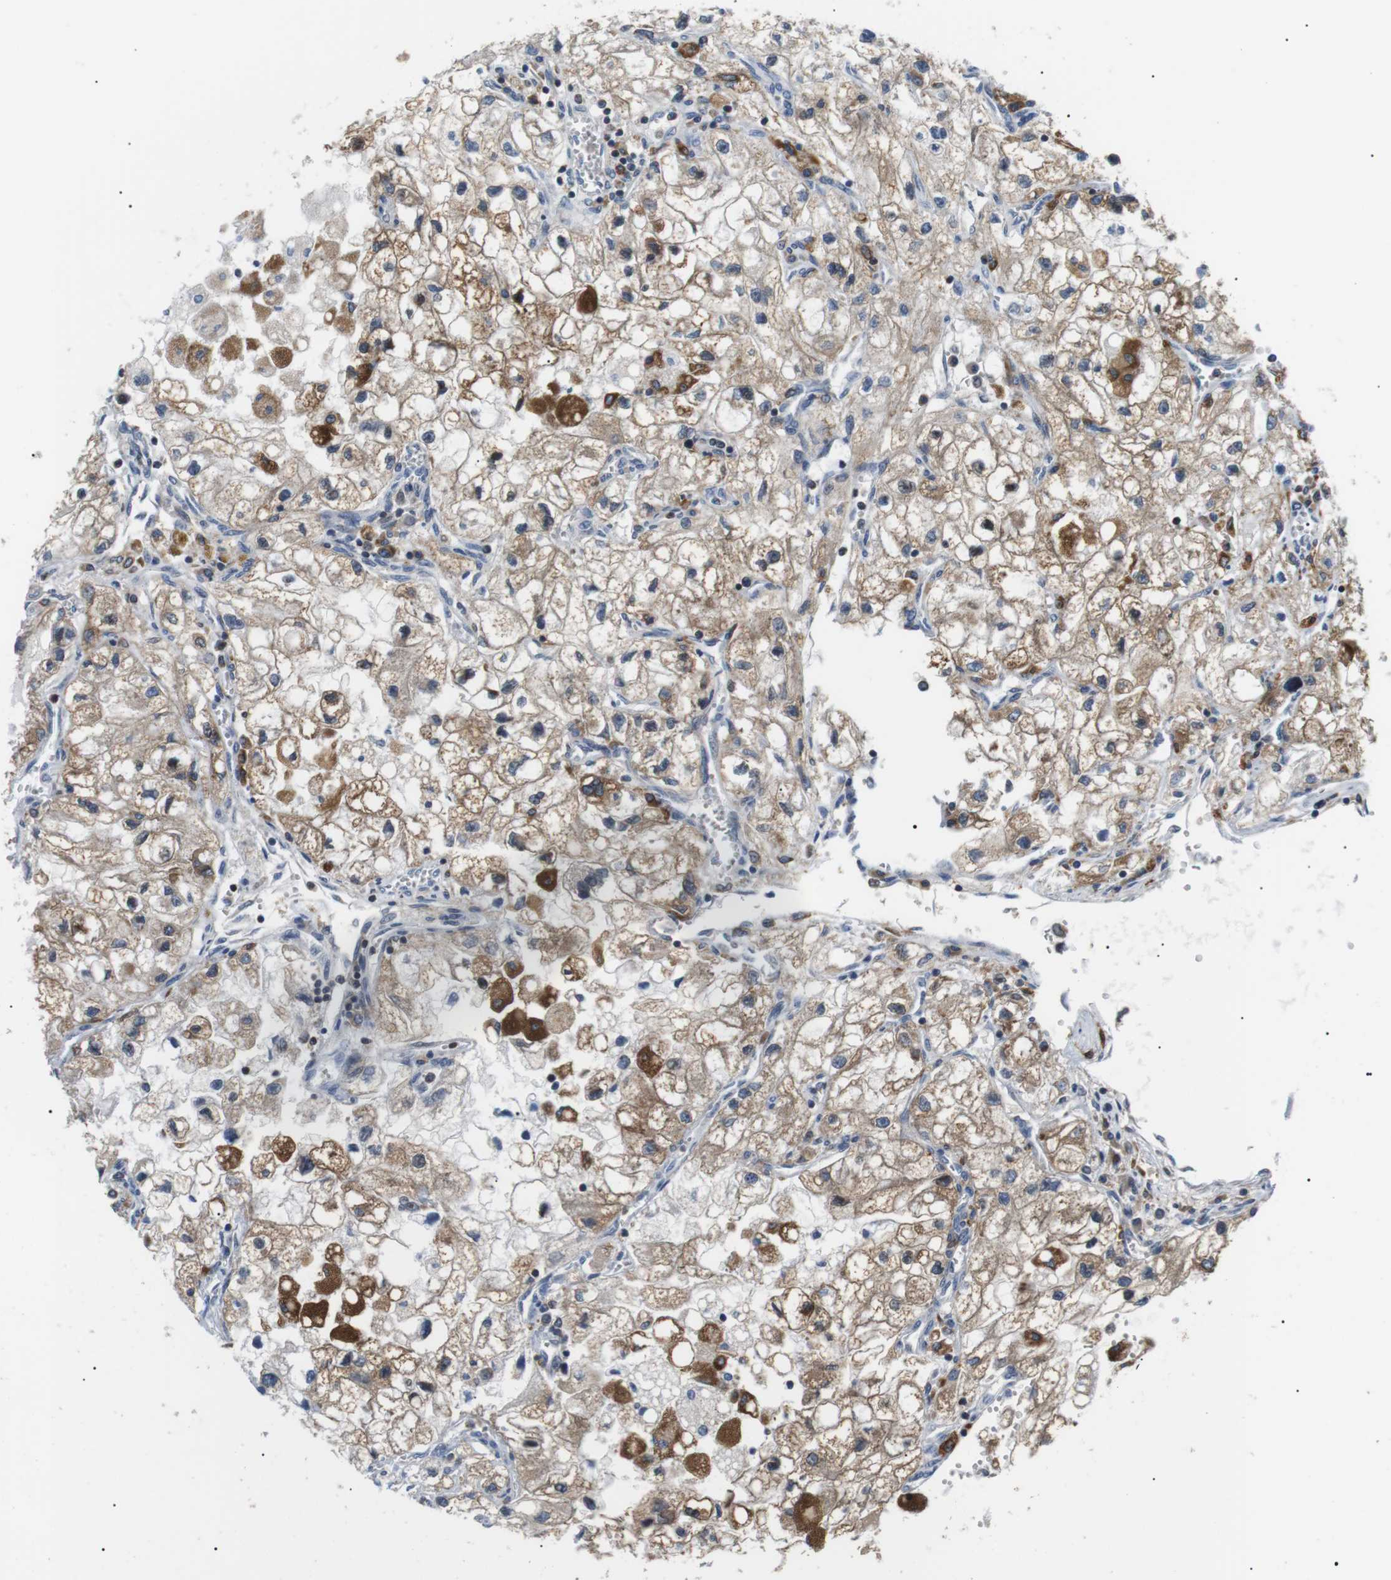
{"staining": {"intensity": "weak", "quantity": ">75%", "location": "cytoplasmic/membranous"}, "tissue": "renal cancer", "cell_type": "Tumor cells", "image_type": "cancer", "snomed": [{"axis": "morphology", "description": "Adenocarcinoma, NOS"}, {"axis": "topography", "description": "Kidney"}], "caption": "Immunohistochemistry of human renal cancer (adenocarcinoma) shows low levels of weak cytoplasmic/membranous positivity in approximately >75% of tumor cells.", "gene": "RAB9A", "patient": {"sex": "female", "age": 70}}